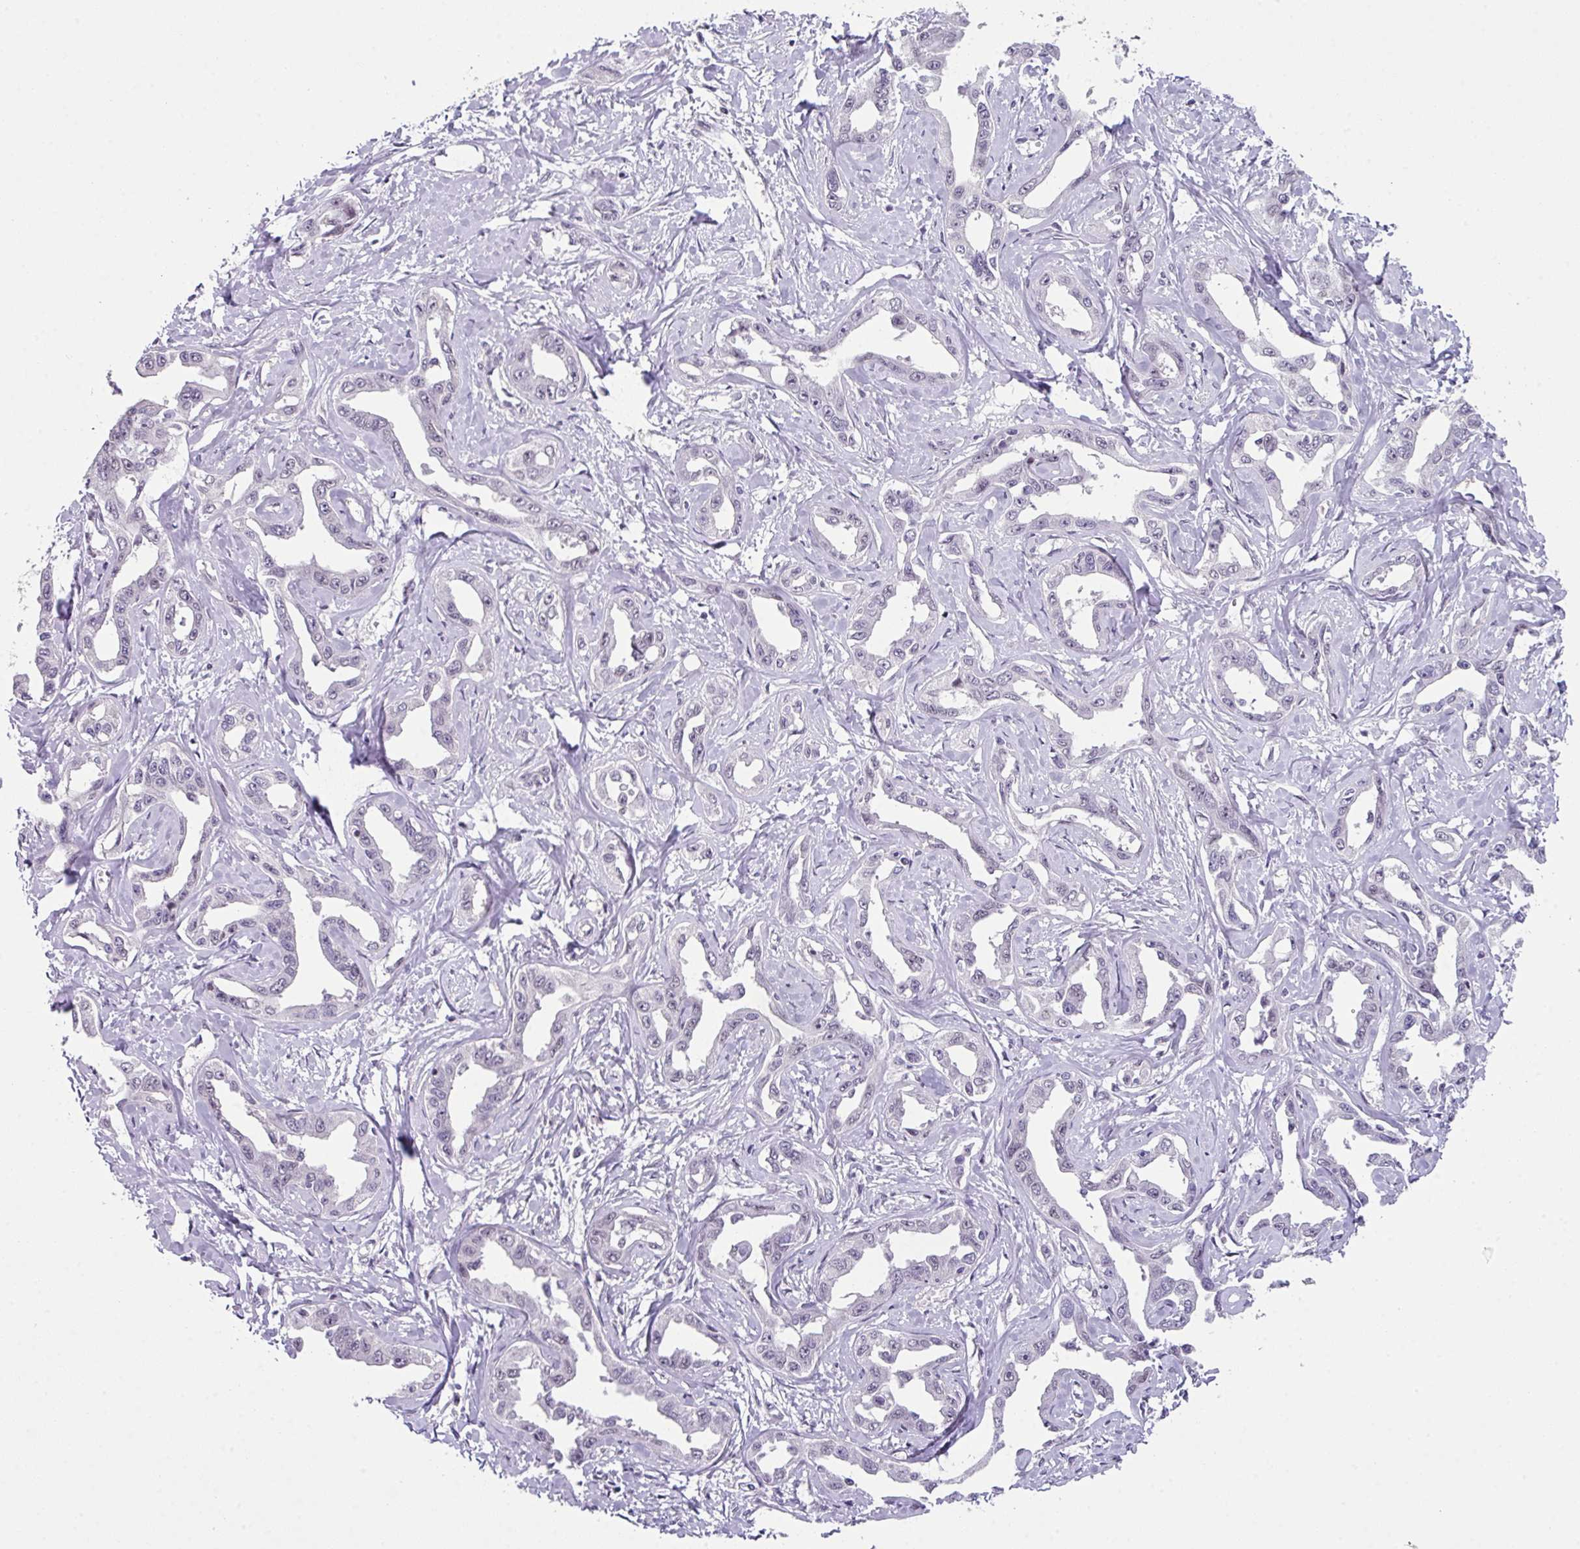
{"staining": {"intensity": "negative", "quantity": "none", "location": "none"}, "tissue": "liver cancer", "cell_type": "Tumor cells", "image_type": "cancer", "snomed": [{"axis": "morphology", "description": "Cholangiocarcinoma"}, {"axis": "topography", "description": "Liver"}], "caption": "The image reveals no staining of tumor cells in liver cancer (cholangiocarcinoma). (Brightfield microscopy of DAB immunohistochemistry (IHC) at high magnification).", "gene": "ZFP3", "patient": {"sex": "male", "age": 59}}